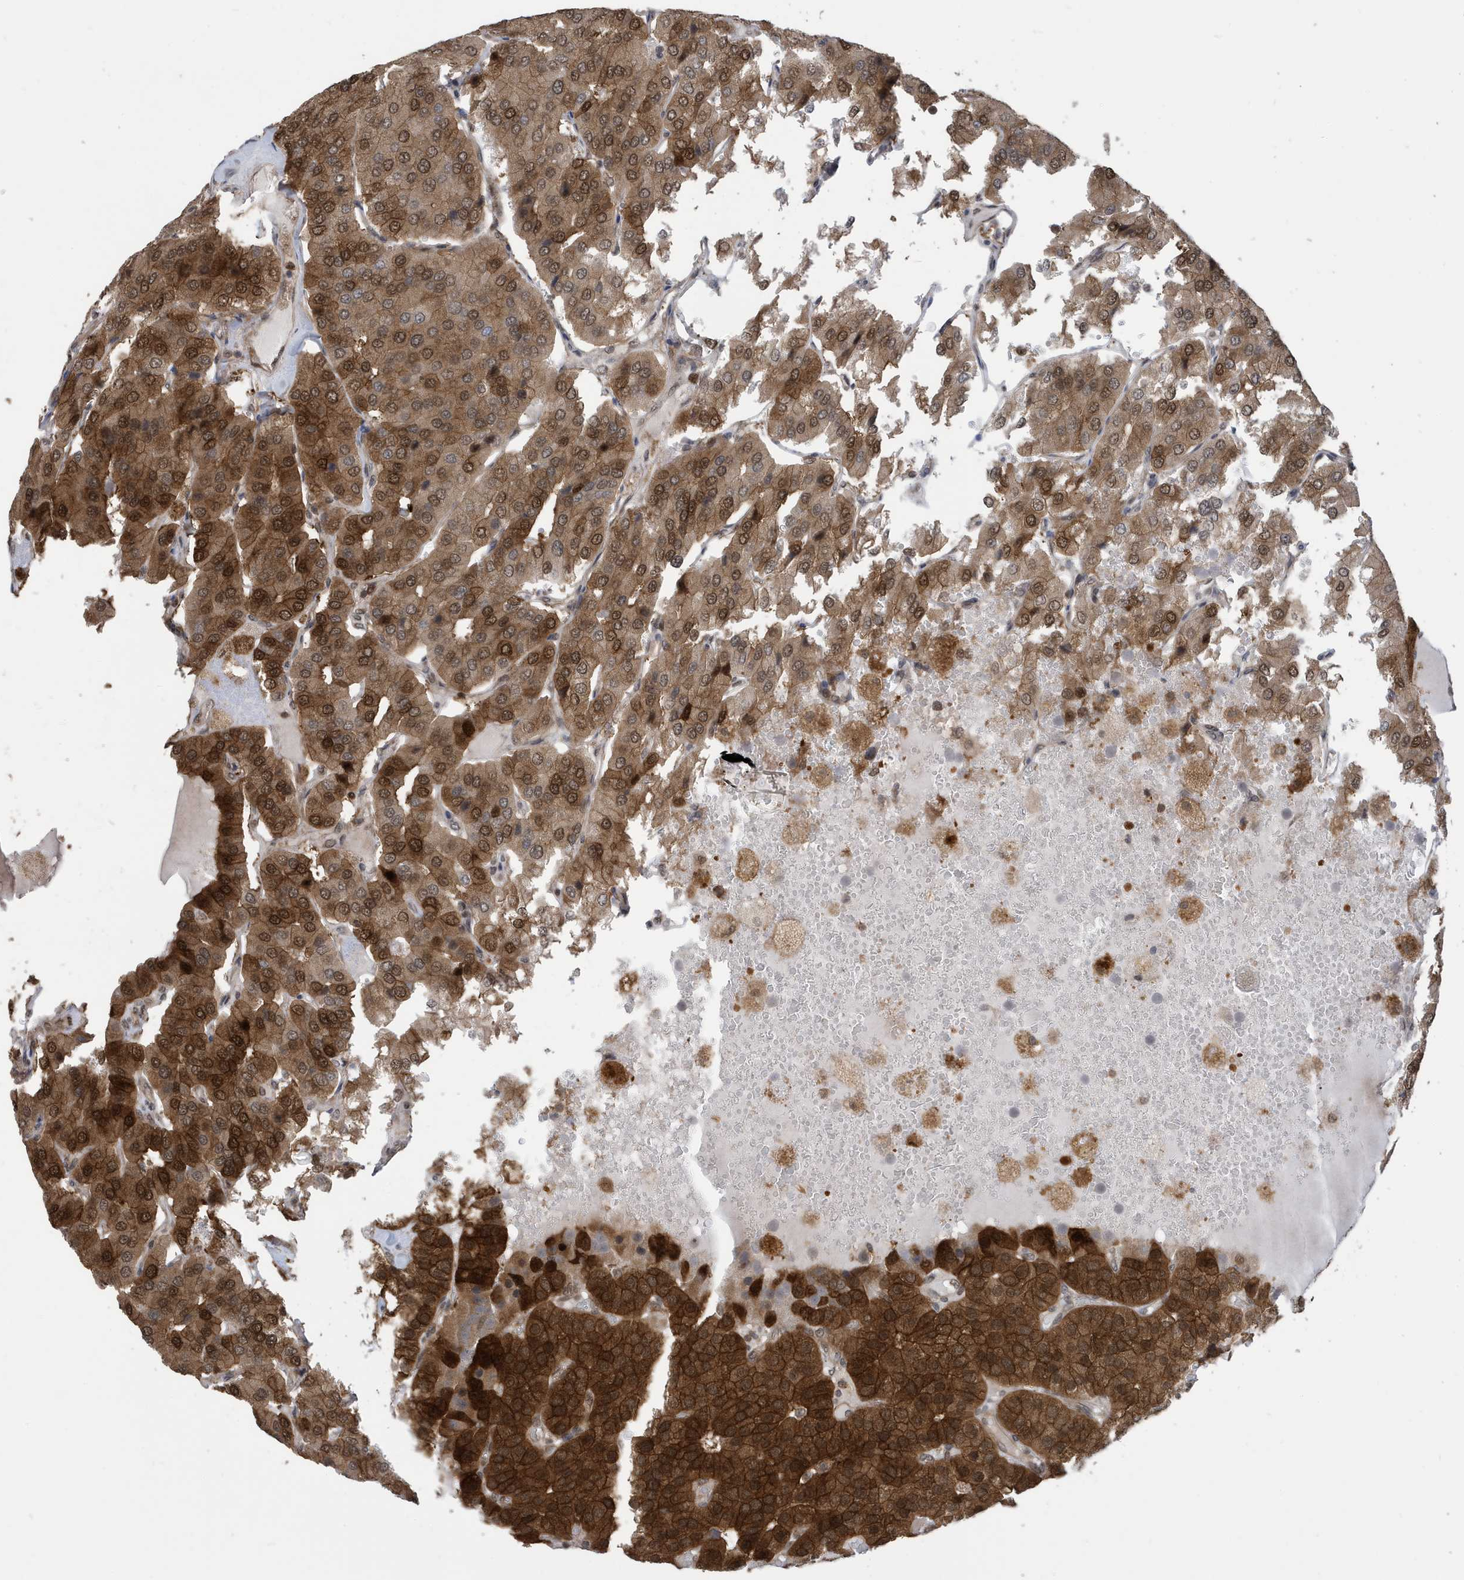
{"staining": {"intensity": "strong", "quantity": ">75%", "location": "cytoplasmic/membranous,nuclear"}, "tissue": "parathyroid gland", "cell_type": "Glandular cells", "image_type": "normal", "snomed": [{"axis": "morphology", "description": "Normal tissue, NOS"}, {"axis": "morphology", "description": "Adenoma, NOS"}, {"axis": "topography", "description": "Parathyroid gland"}], "caption": "This image exhibits immunohistochemistry (IHC) staining of unremarkable parathyroid gland, with high strong cytoplasmic/membranous,nuclear positivity in about >75% of glandular cells.", "gene": "UBQLN1", "patient": {"sex": "female", "age": 86}}